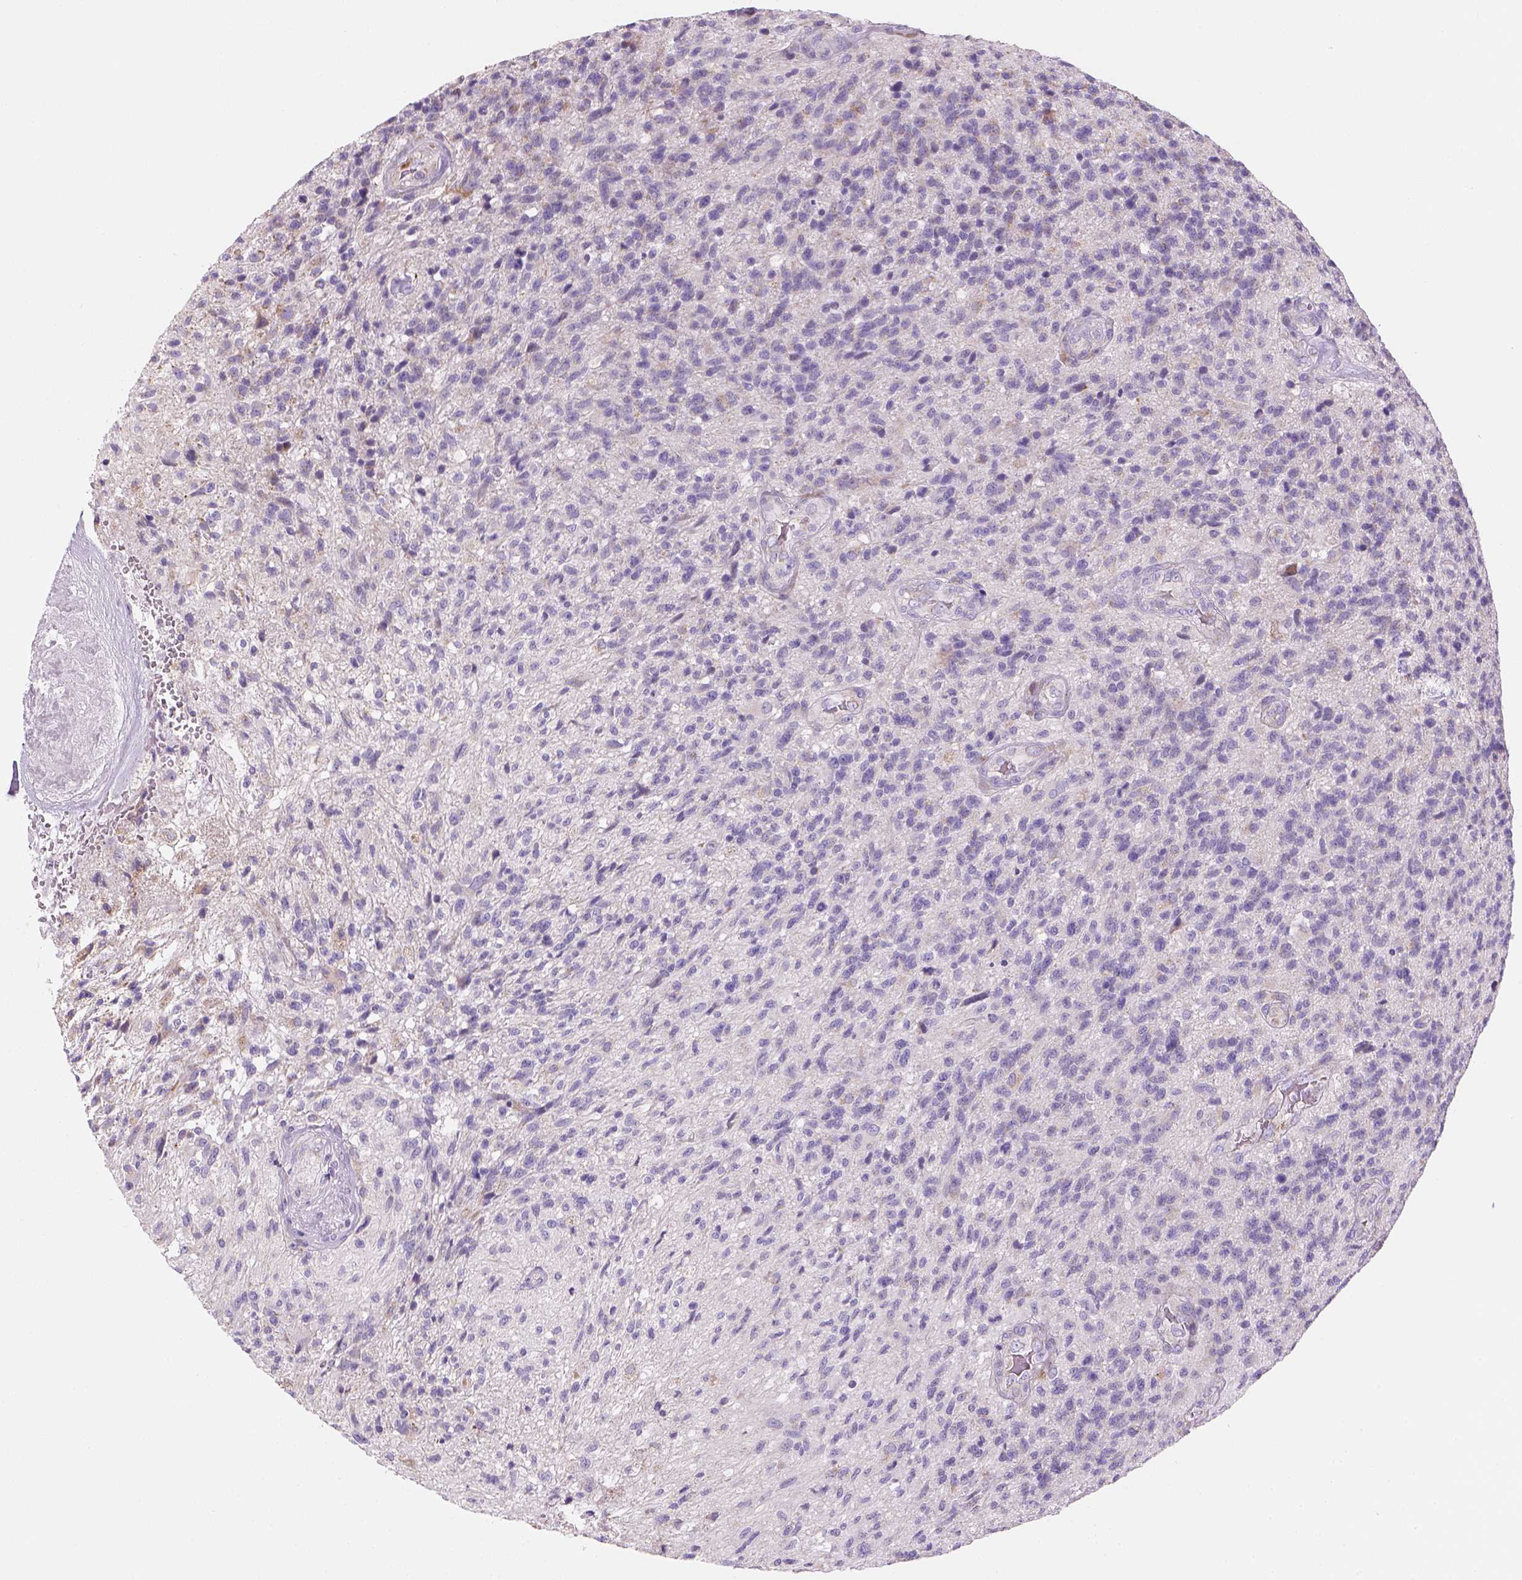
{"staining": {"intensity": "negative", "quantity": "none", "location": "none"}, "tissue": "glioma", "cell_type": "Tumor cells", "image_type": "cancer", "snomed": [{"axis": "morphology", "description": "Glioma, malignant, High grade"}, {"axis": "topography", "description": "Brain"}], "caption": "Immunohistochemistry (IHC) image of neoplastic tissue: human malignant glioma (high-grade) stained with DAB (3,3'-diaminobenzidine) reveals no significant protein staining in tumor cells.", "gene": "CES2", "patient": {"sex": "male", "age": 56}}